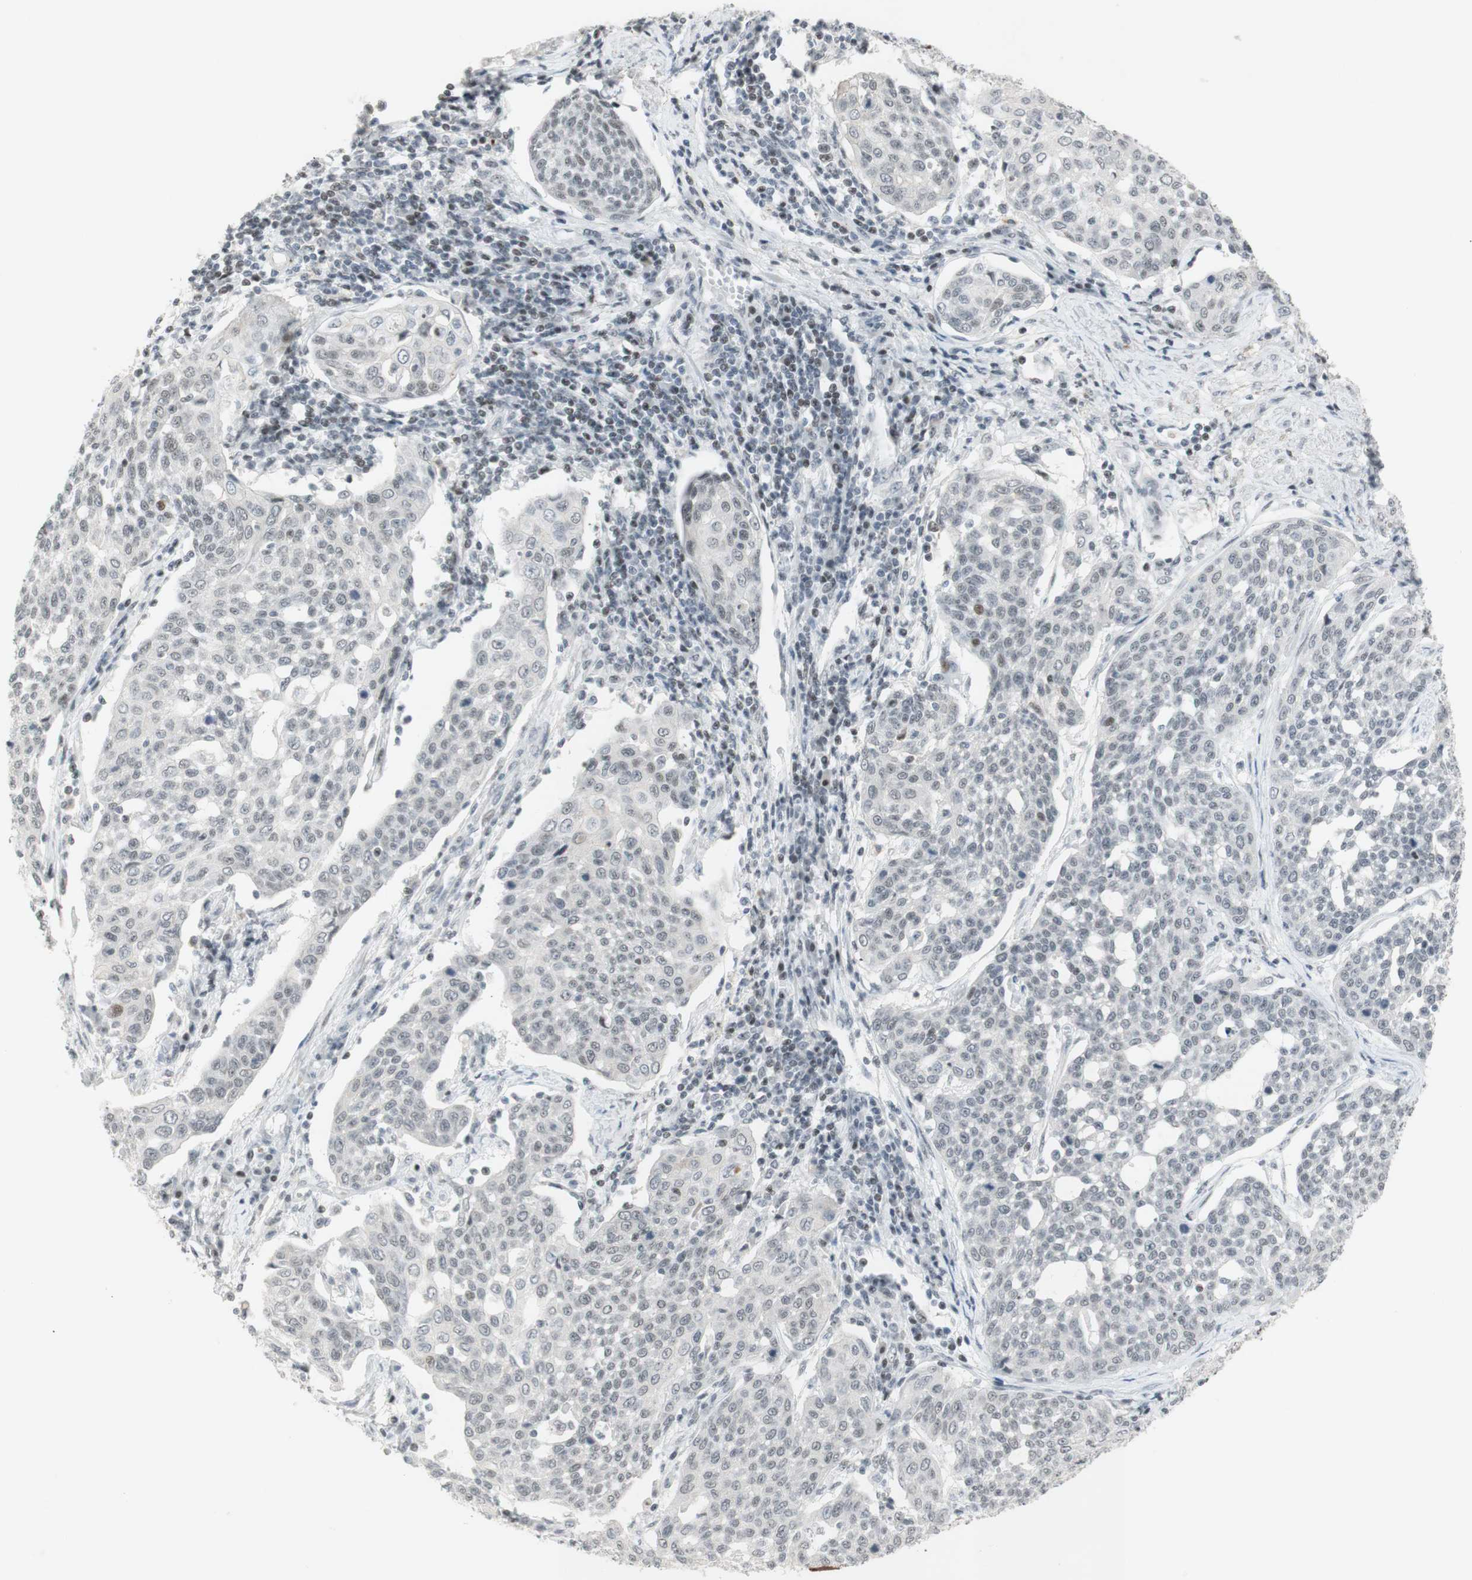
{"staining": {"intensity": "moderate", "quantity": "<25%", "location": "nuclear"}, "tissue": "cervical cancer", "cell_type": "Tumor cells", "image_type": "cancer", "snomed": [{"axis": "morphology", "description": "Squamous cell carcinoma, NOS"}, {"axis": "topography", "description": "Cervix"}], "caption": "Protein staining by IHC displays moderate nuclear staining in about <25% of tumor cells in cervical cancer (squamous cell carcinoma). Using DAB (3,3'-diaminobenzidine) (brown) and hematoxylin (blue) stains, captured at high magnification using brightfield microscopy.", "gene": "IRF1", "patient": {"sex": "female", "age": 34}}